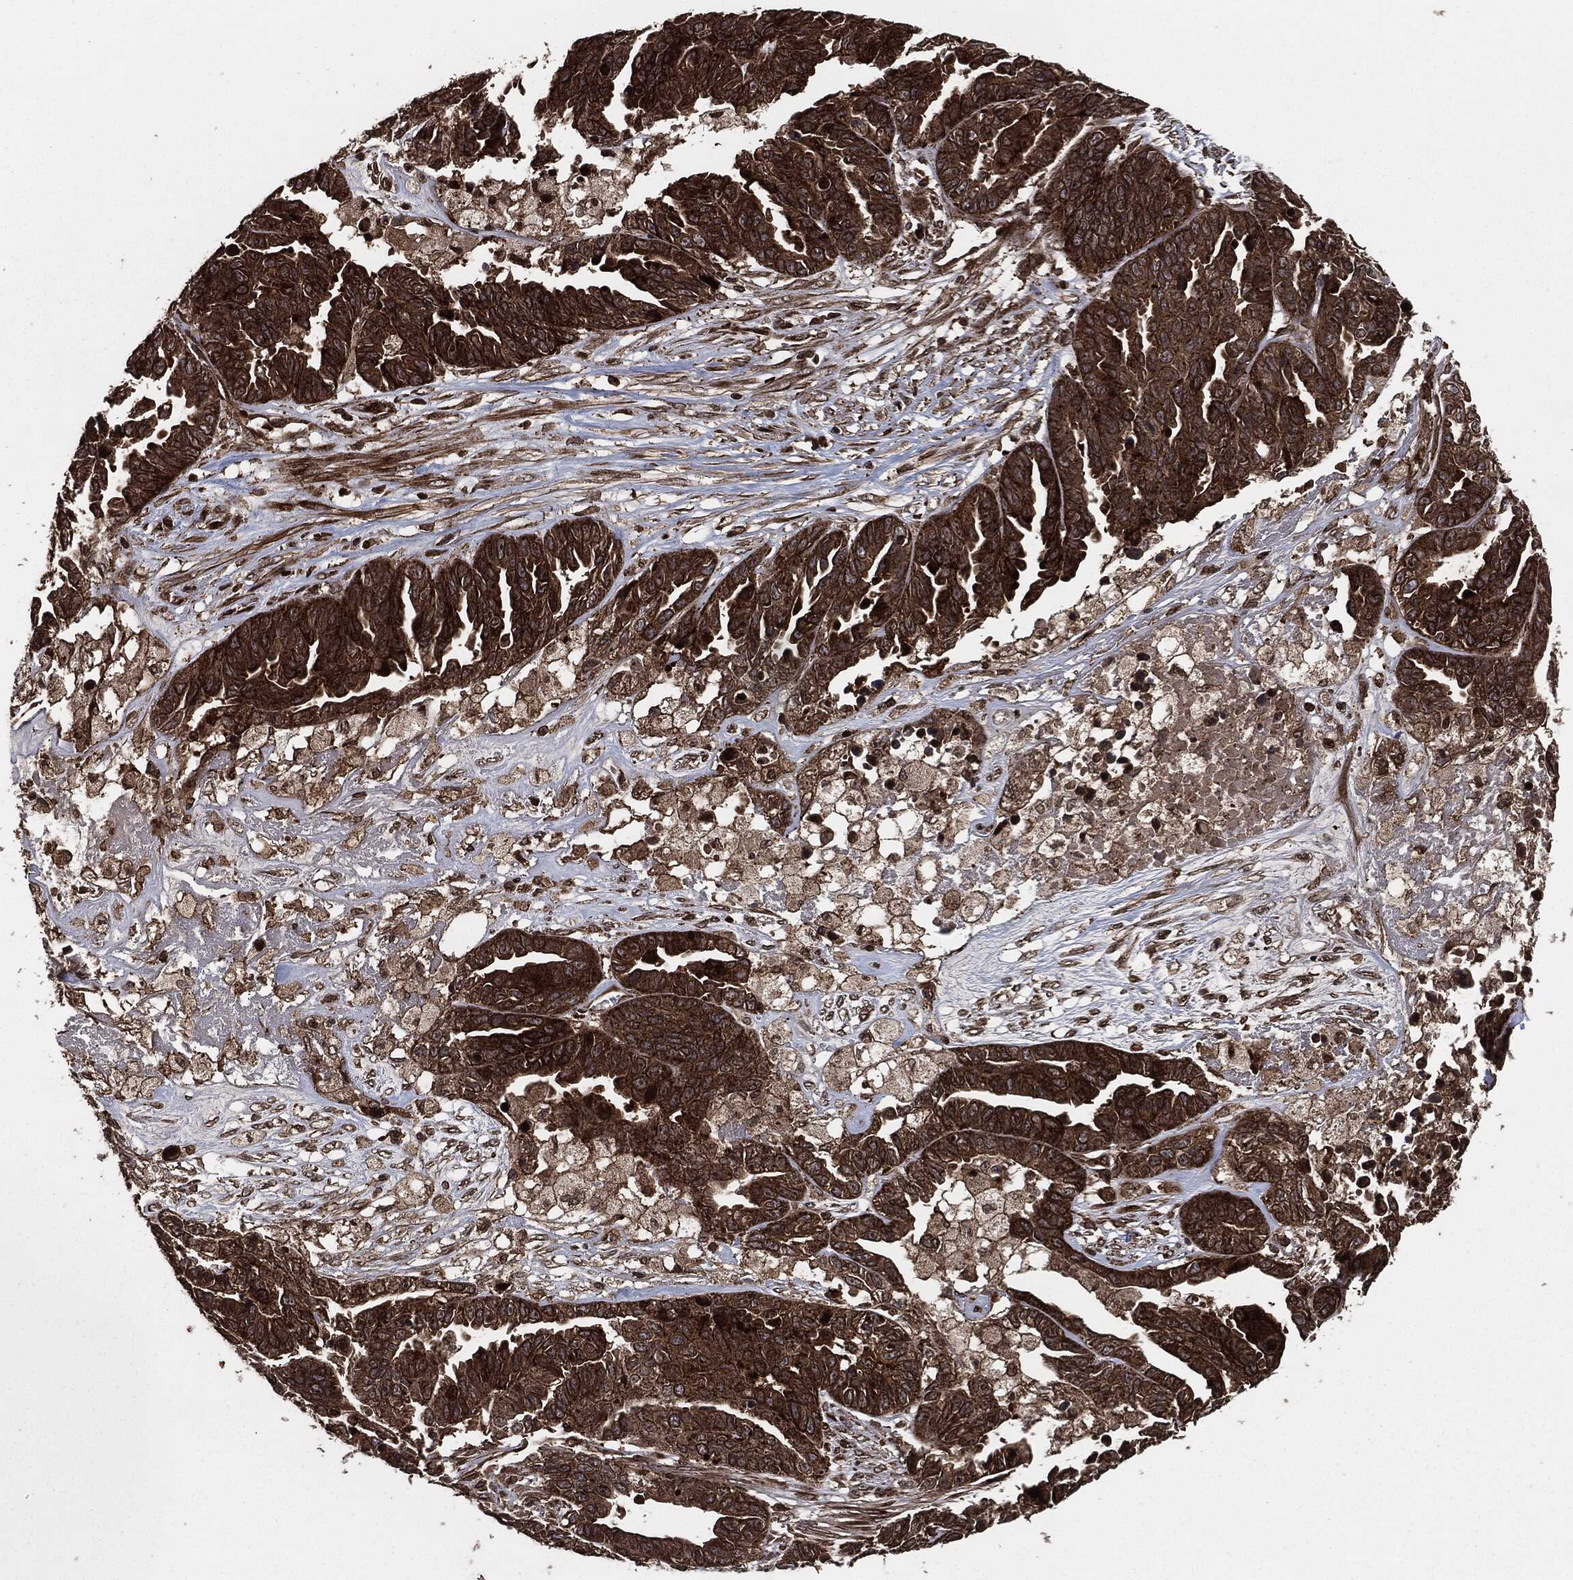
{"staining": {"intensity": "strong", "quantity": ">75%", "location": "cytoplasmic/membranous"}, "tissue": "ovarian cancer", "cell_type": "Tumor cells", "image_type": "cancer", "snomed": [{"axis": "morphology", "description": "Cystadenocarcinoma, serous, NOS"}, {"axis": "topography", "description": "Ovary"}], "caption": "Immunohistochemistry (IHC) image of neoplastic tissue: human ovarian cancer stained using immunohistochemistry reveals high levels of strong protein expression localized specifically in the cytoplasmic/membranous of tumor cells, appearing as a cytoplasmic/membranous brown color.", "gene": "IFIT1", "patient": {"sex": "female", "age": 87}}